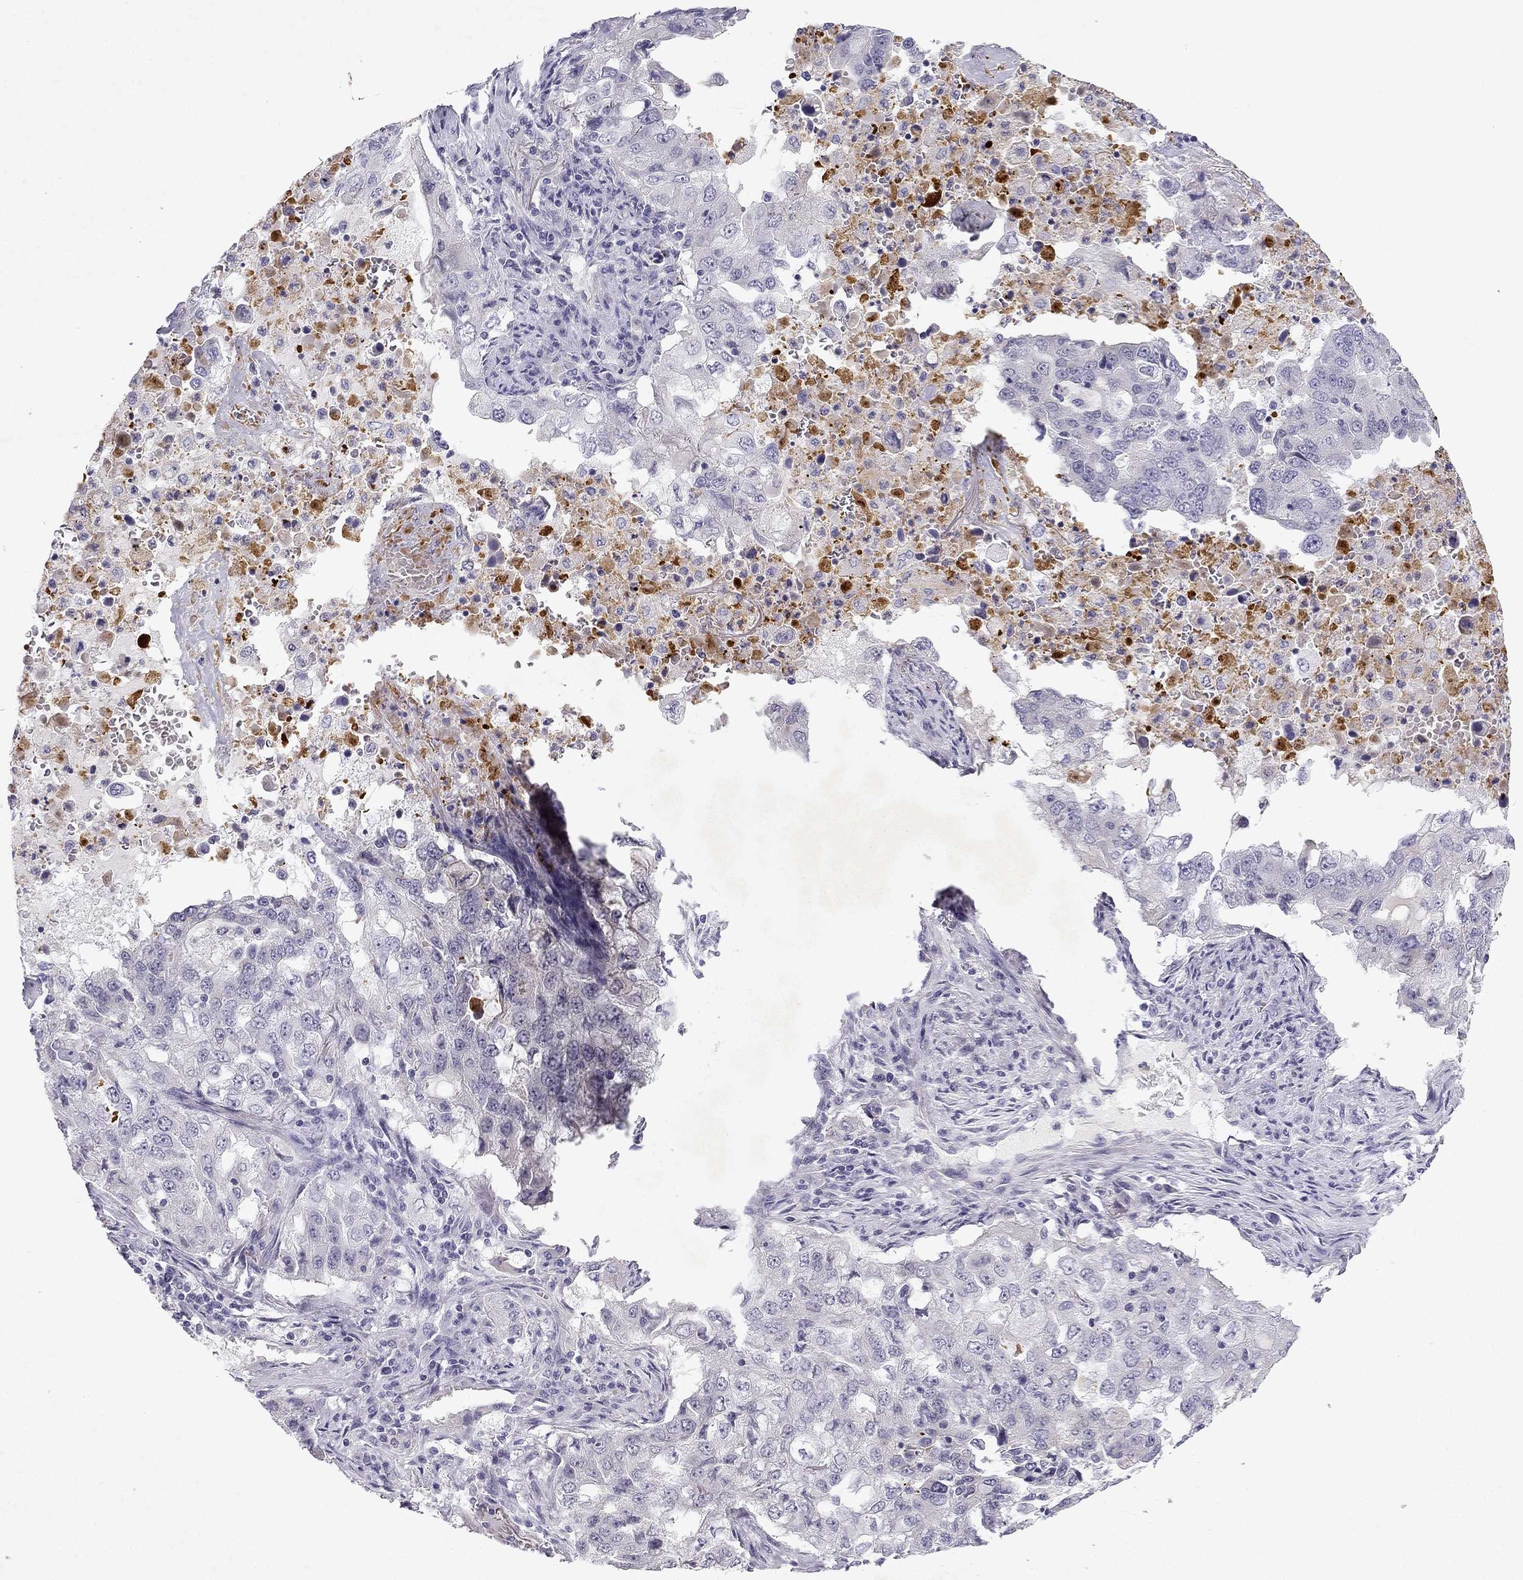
{"staining": {"intensity": "negative", "quantity": "none", "location": "none"}, "tissue": "lung cancer", "cell_type": "Tumor cells", "image_type": "cancer", "snomed": [{"axis": "morphology", "description": "Adenocarcinoma, NOS"}, {"axis": "topography", "description": "Lung"}], "caption": "Tumor cells are negative for brown protein staining in lung cancer (adenocarcinoma).", "gene": "SLC6A4", "patient": {"sex": "female", "age": 61}}